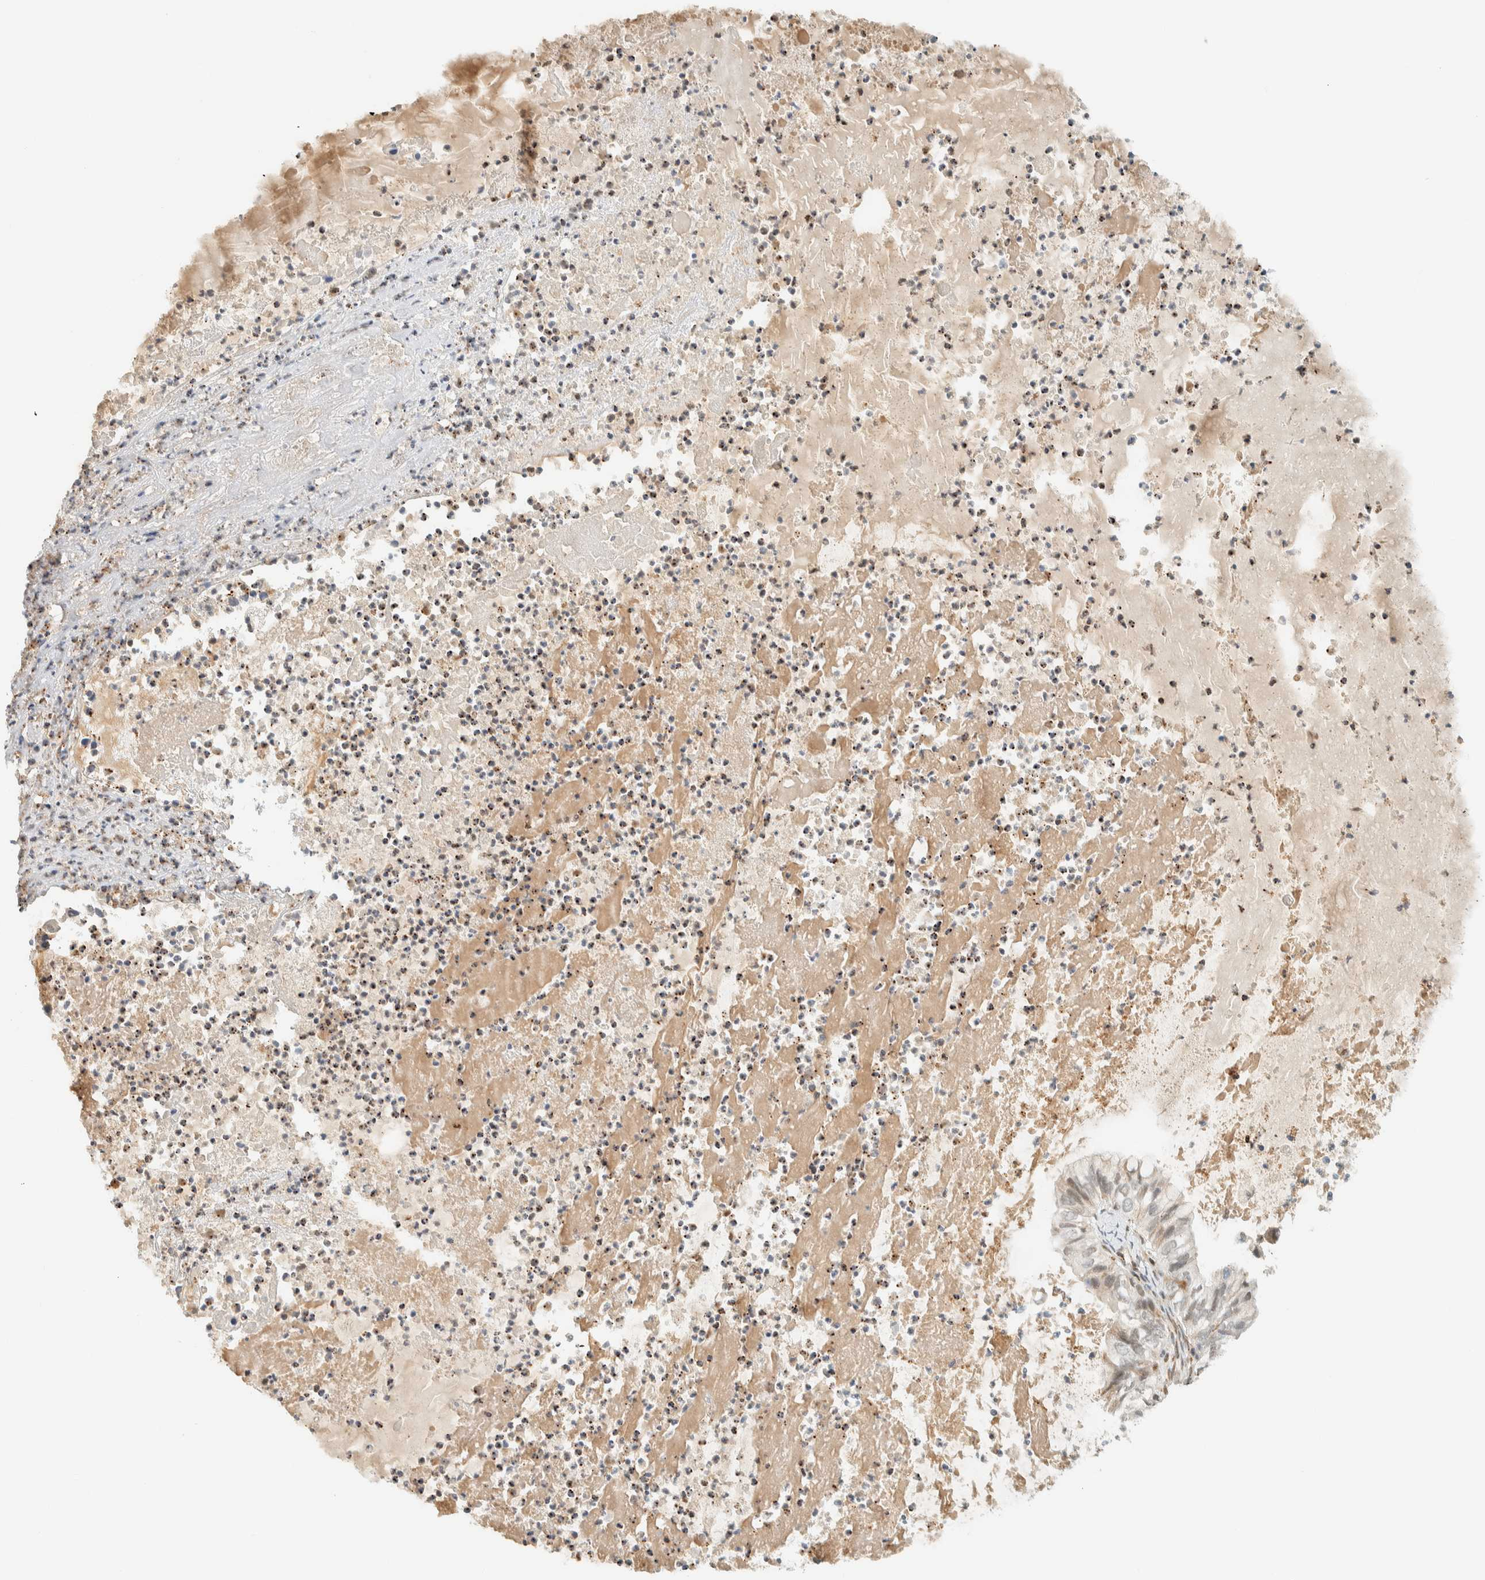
{"staining": {"intensity": "negative", "quantity": "none", "location": "none"}, "tissue": "ovarian cancer", "cell_type": "Tumor cells", "image_type": "cancer", "snomed": [{"axis": "morphology", "description": "Cystadenocarcinoma, mucinous, NOS"}, {"axis": "topography", "description": "Ovary"}], "caption": "Immunohistochemistry of human ovarian mucinous cystadenocarcinoma demonstrates no expression in tumor cells.", "gene": "ITPRID1", "patient": {"sex": "female", "age": 80}}